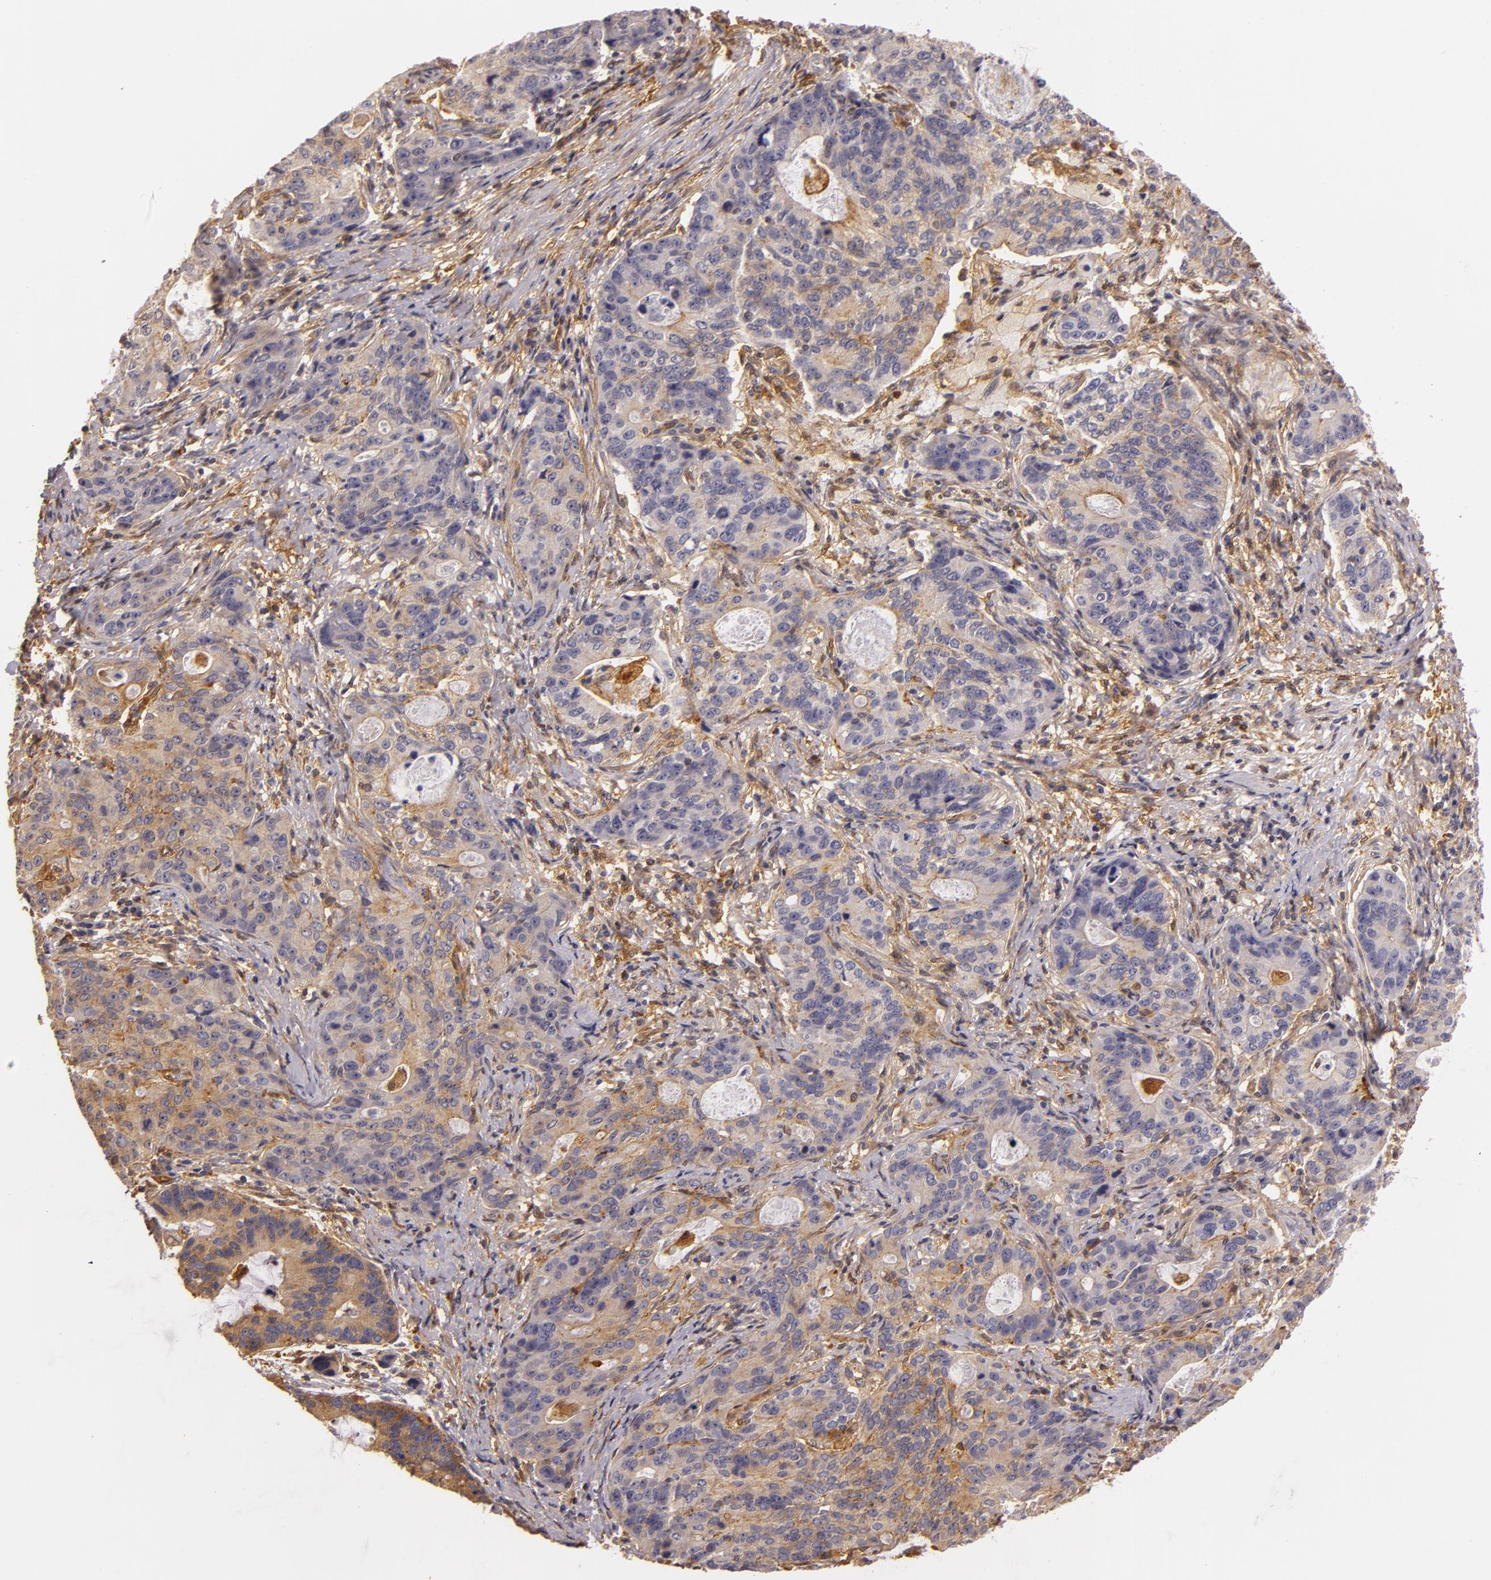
{"staining": {"intensity": "weak", "quantity": ">75%", "location": "cytoplasmic/membranous"}, "tissue": "stomach cancer", "cell_type": "Tumor cells", "image_type": "cancer", "snomed": [{"axis": "morphology", "description": "Adenocarcinoma, NOS"}, {"axis": "topography", "description": "Esophagus"}, {"axis": "topography", "description": "Stomach"}], "caption": "Human stomach cancer stained with a protein marker exhibits weak staining in tumor cells.", "gene": "TOM1", "patient": {"sex": "male", "age": 74}}